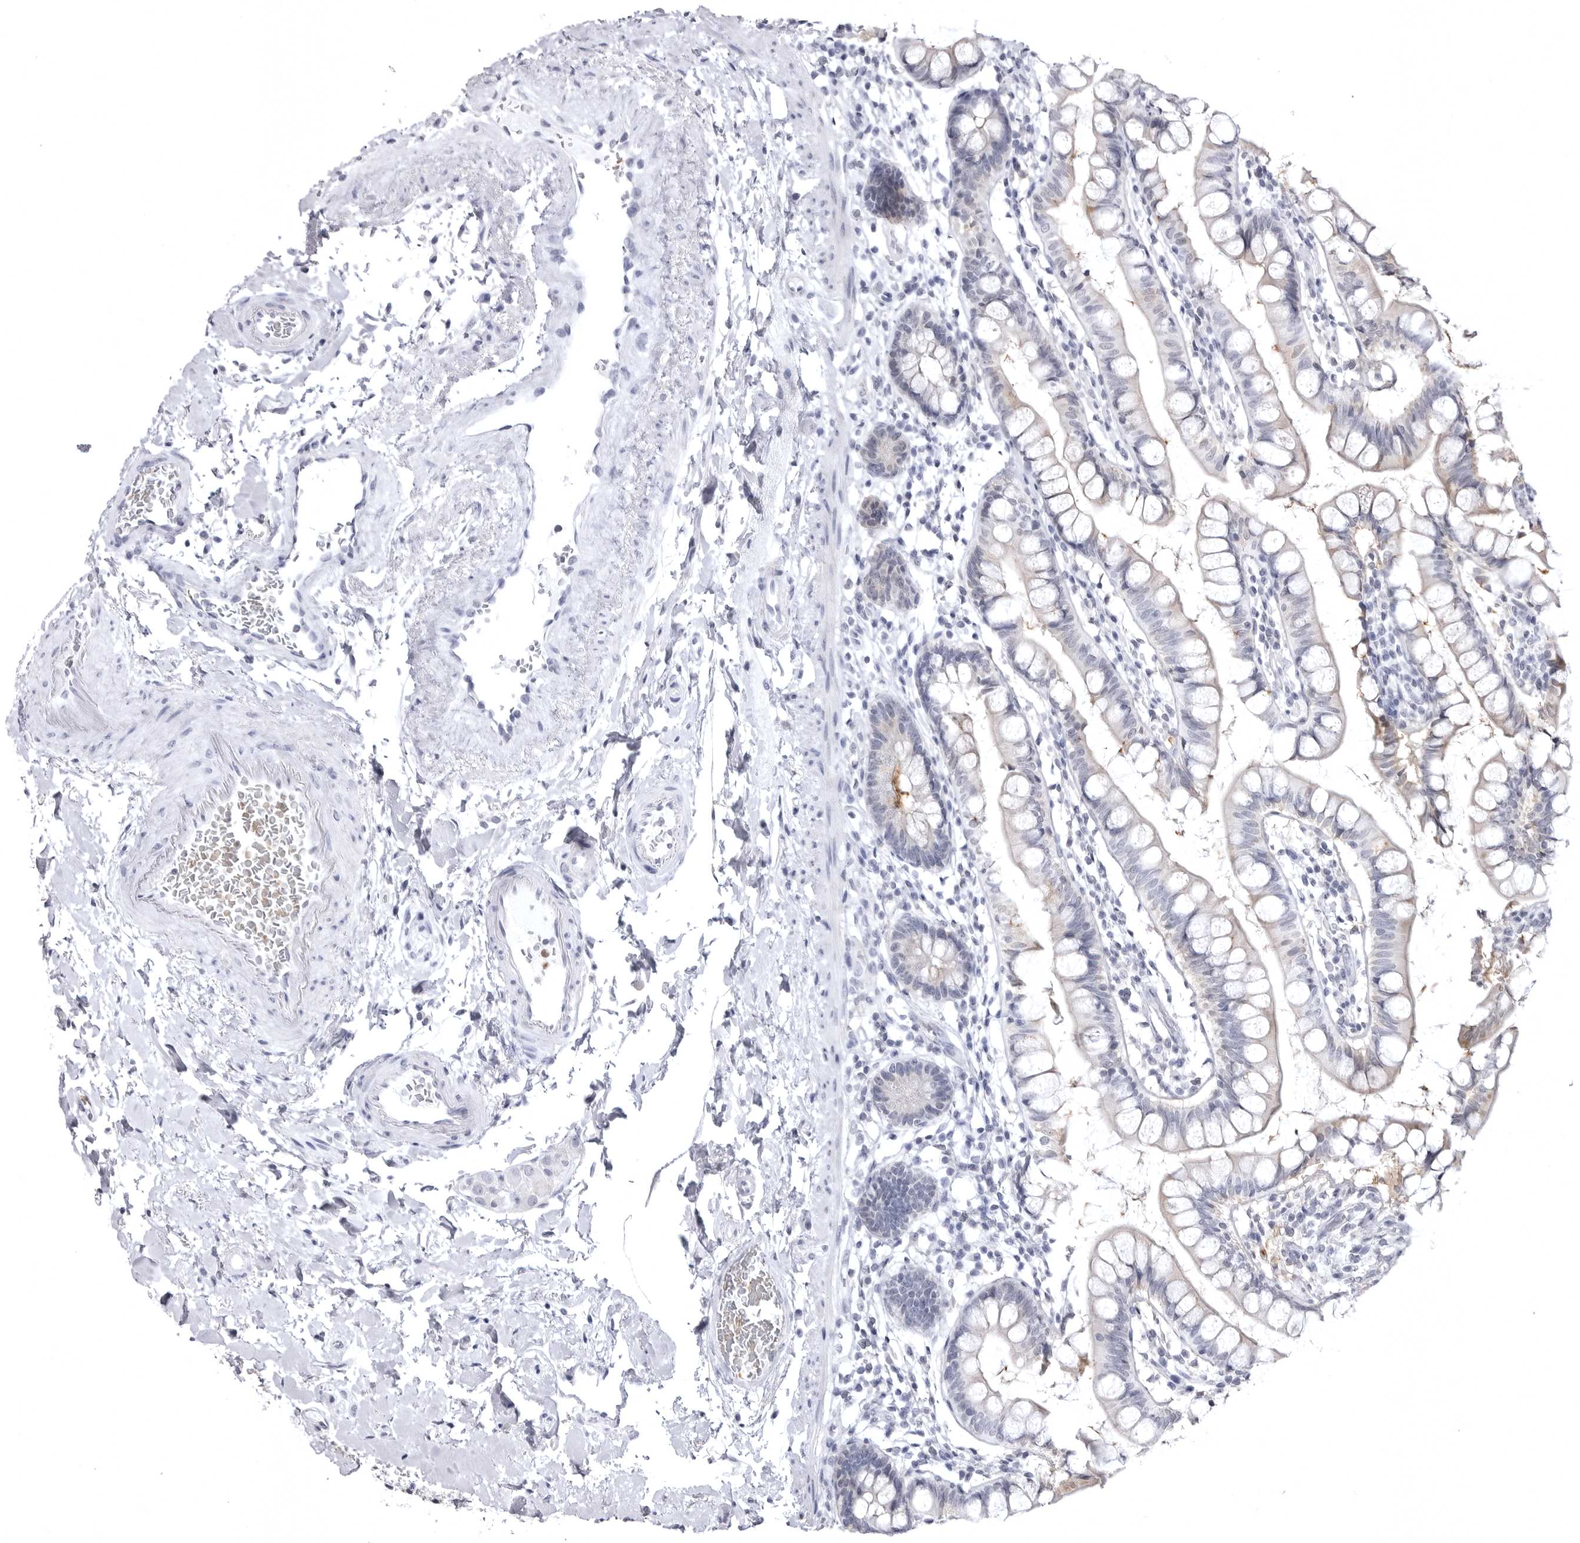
{"staining": {"intensity": "moderate", "quantity": "<25%", "location": "cytoplasmic/membranous"}, "tissue": "small intestine", "cell_type": "Glandular cells", "image_type": "normal", "snomed": [{"axis": "morphology", "description": "Normal tissue, NOS"}, {"axis": "topography", "description": "Small intestine"}], "caption": "Immunohistochemical staining of unremarkable small intestine demonstrates low levels of moderate cytoplasmic/membranous expression in approximately <25% of glandular cells.", "gene": "STAP2", "patient": {"sex": "female", "age": 84}}